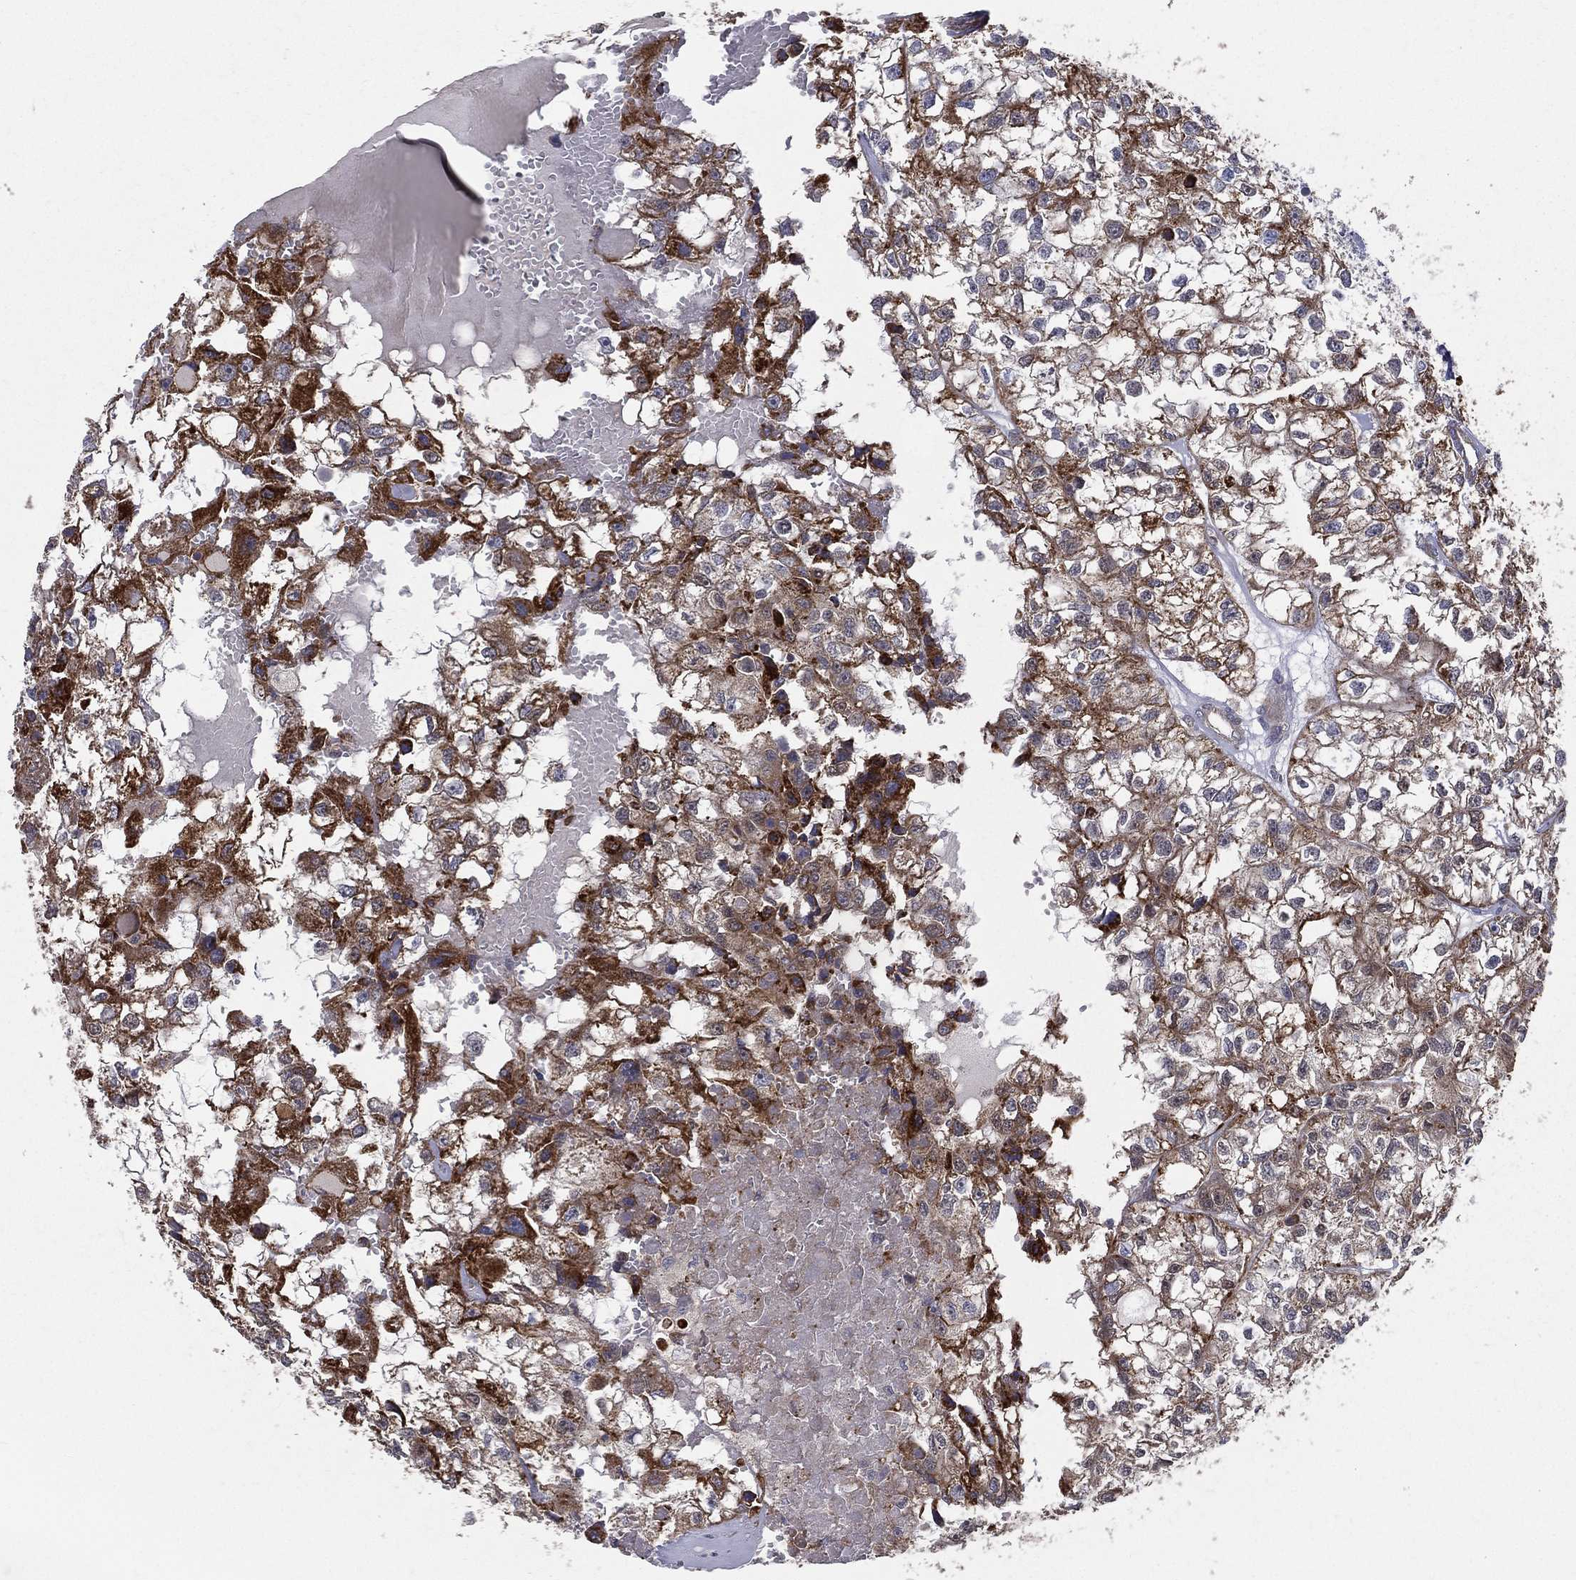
{"staining": {"intensity": "strong", "quantity": "25%-75%", "location": "cytoplasmic/membranous"}, "tissue": "renal cancer", "cell_type": "Tumor cells", "image_type": "cancer", "snomed": [{"axis": "morphology", "description": "Adenocarcinoma, NOS"}, {"axis": "topography", "description": "Kidney"}], "caption": "Renal cancer stained with DAB IHC shows high levels of strong cytoplasmic/membranous positivity in about 25%-75% of tumor cells.", "gene": "MIX23", "patient": {"sex": "male", "age": 56}}